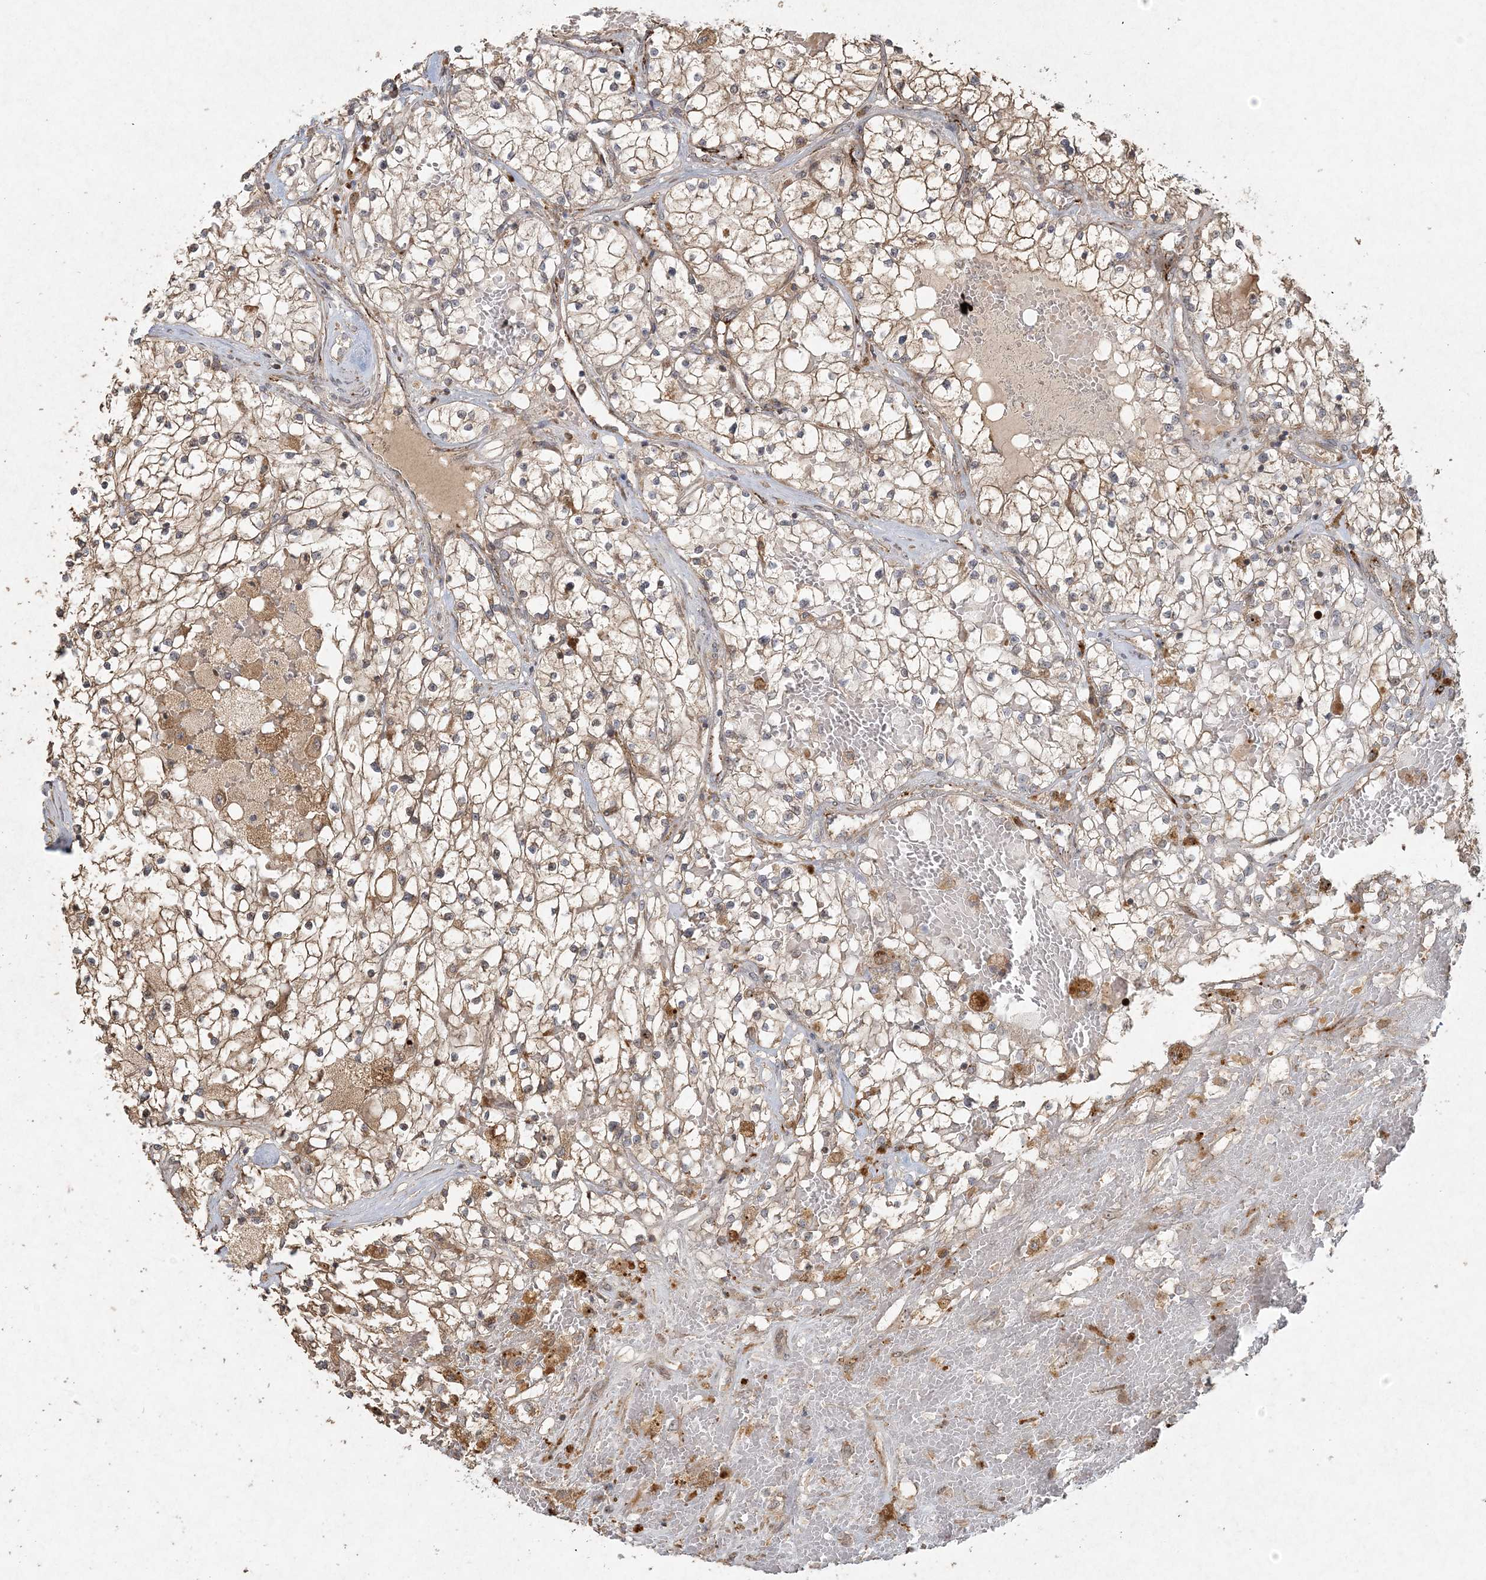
{"staining": {"intensity": "moderate", "quantity": ">75%", "location": "cytoplasmic/membranous"}, "tissue": "renal cancer", "cell_type": "Tumor cells", "image_type": "cancer", "snomed": [{"axis": "morphology", "description": "Normal tissue, NOS"}, {"axis": "morphology", "description": "Adenocarcinoma, NOS"}, {"axis": "topography", "description": "Kidney"}], "caption": "An image of human renal cancer (adenocarcinoma) stained for a protein exhibits moderate cytoplasmic/membranous brown staining in tumor cells. (DAB = brown stain, brightfield microscopy at high magnification).", "gene": "ANAPC16", "patient": {"sex": "male", "age": 68}}